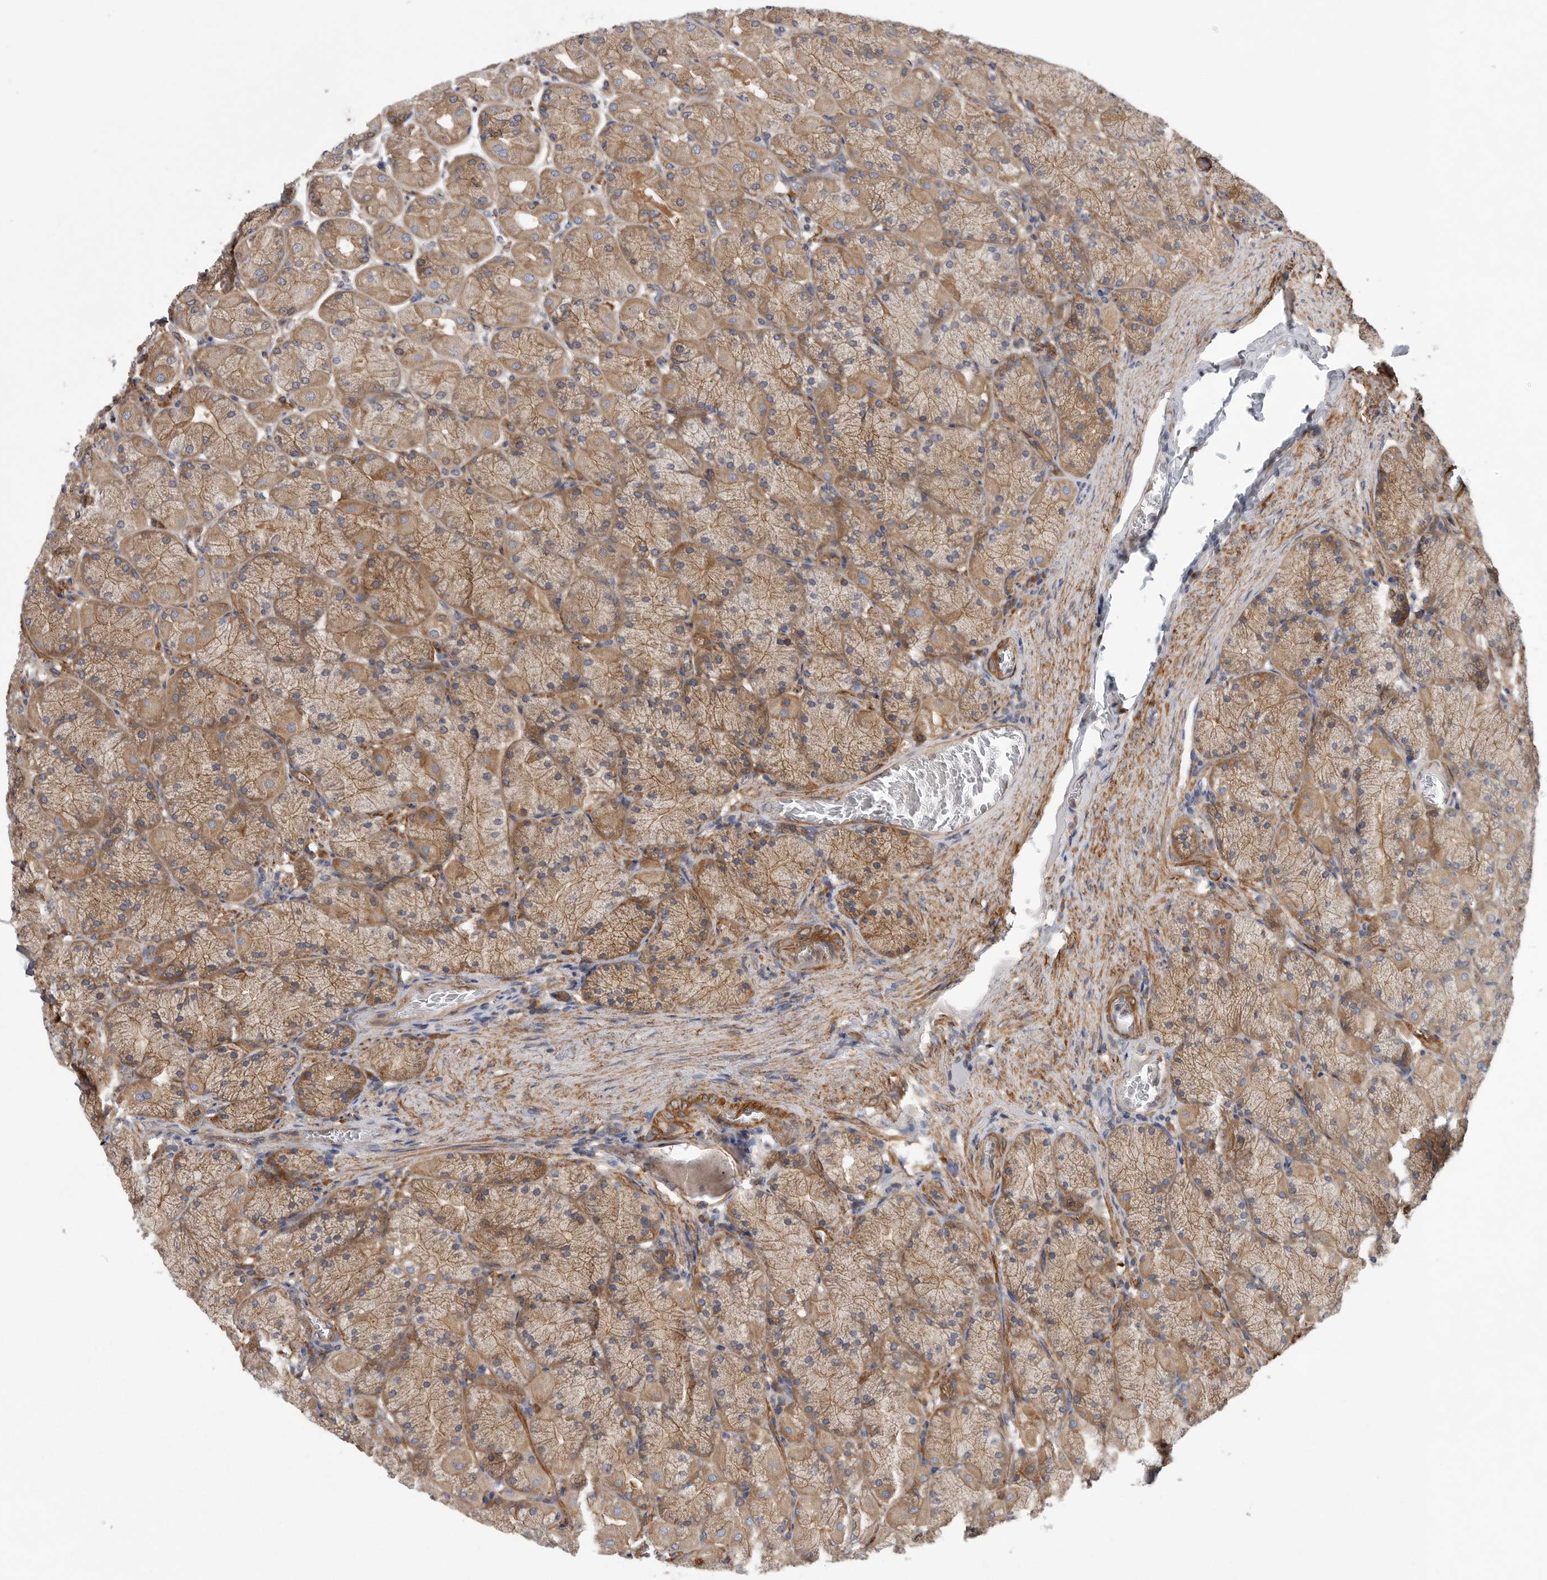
{"staining": {"intensity": "moderate", "quantity": ">75%", "location": "cytoplasmic/membranous"}, "tissue": "stomach", "cell_type": "Glandular cells", "image_type": "normal", "snomed": [{"axis": "morphology", "description": "Normal tissue, NOS"}, {"axis": "topography", "description": "Stomach, upper"}], "caption": "Immunohistochemical staining of normal human stomach exhibits moderate cytoplasmic/membranous protein positivity in approximately >75% of glandular cells. (brown staining indicates protein expression, while blue staining denotes nuclei).", "gene": "OXR1", "patient": {"sex": "female", "age": 56}}